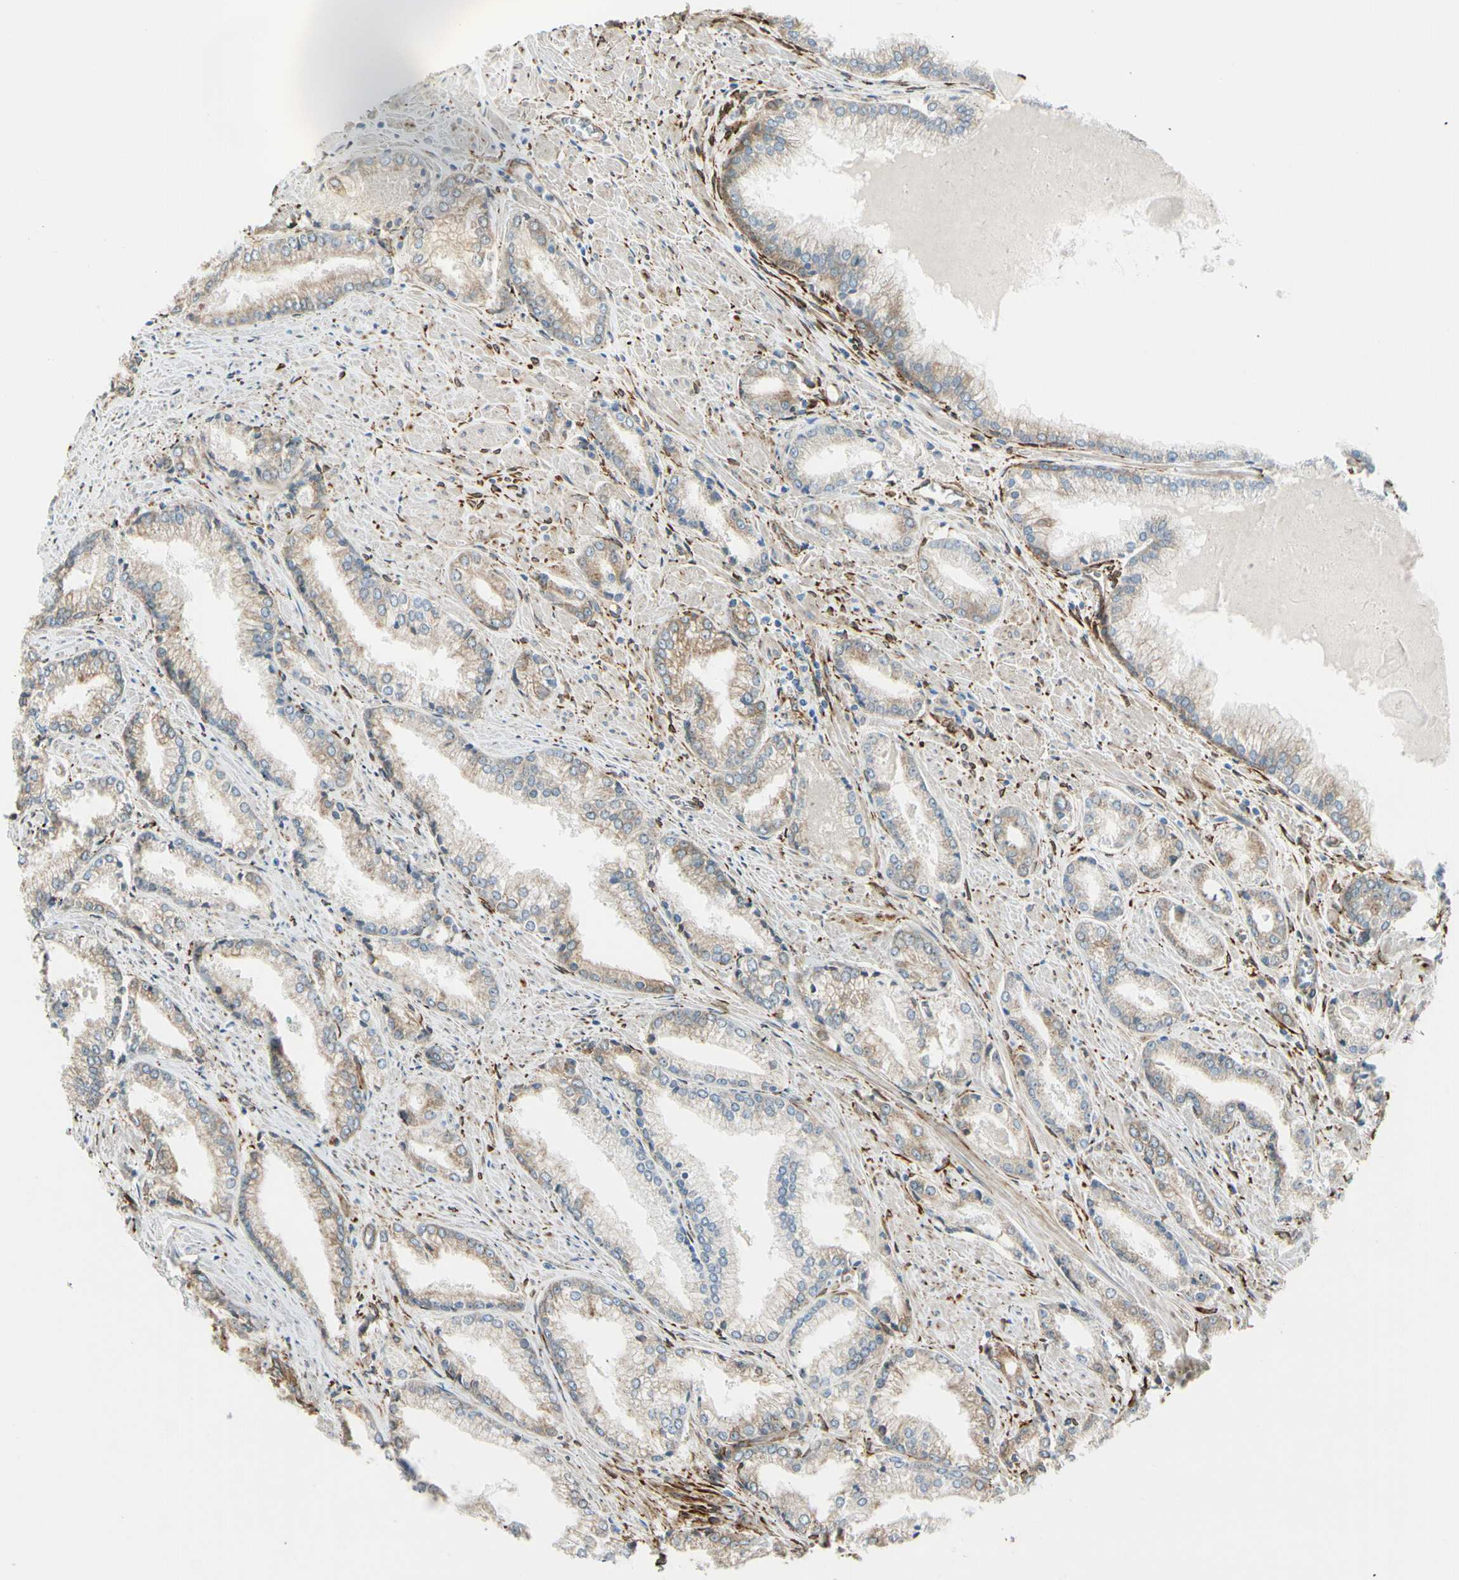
{"staining": {"intensity": "moderate", "quantity": "25%-75%", "location": "cytoplasmic/membranous"}, "tissue": "prostate cancer", "cell_type": "Tumor cells", "image_type": "cancer", "snomed": [{"axis": "morphology", "description": "Adenocarcinoma, Low grade"}, {"axis": "topography", "description": "Prostate"}], "caption": "Adenocarcinoma (low-grade) (prostate) was stained to show a protein in brown. There is medium levels of moderate cytoplasmic/membranous positivity in about 25%-75% of tumor cells.", "gene": "FKBP7", "patient": {"sex": "male", "age": 64}}